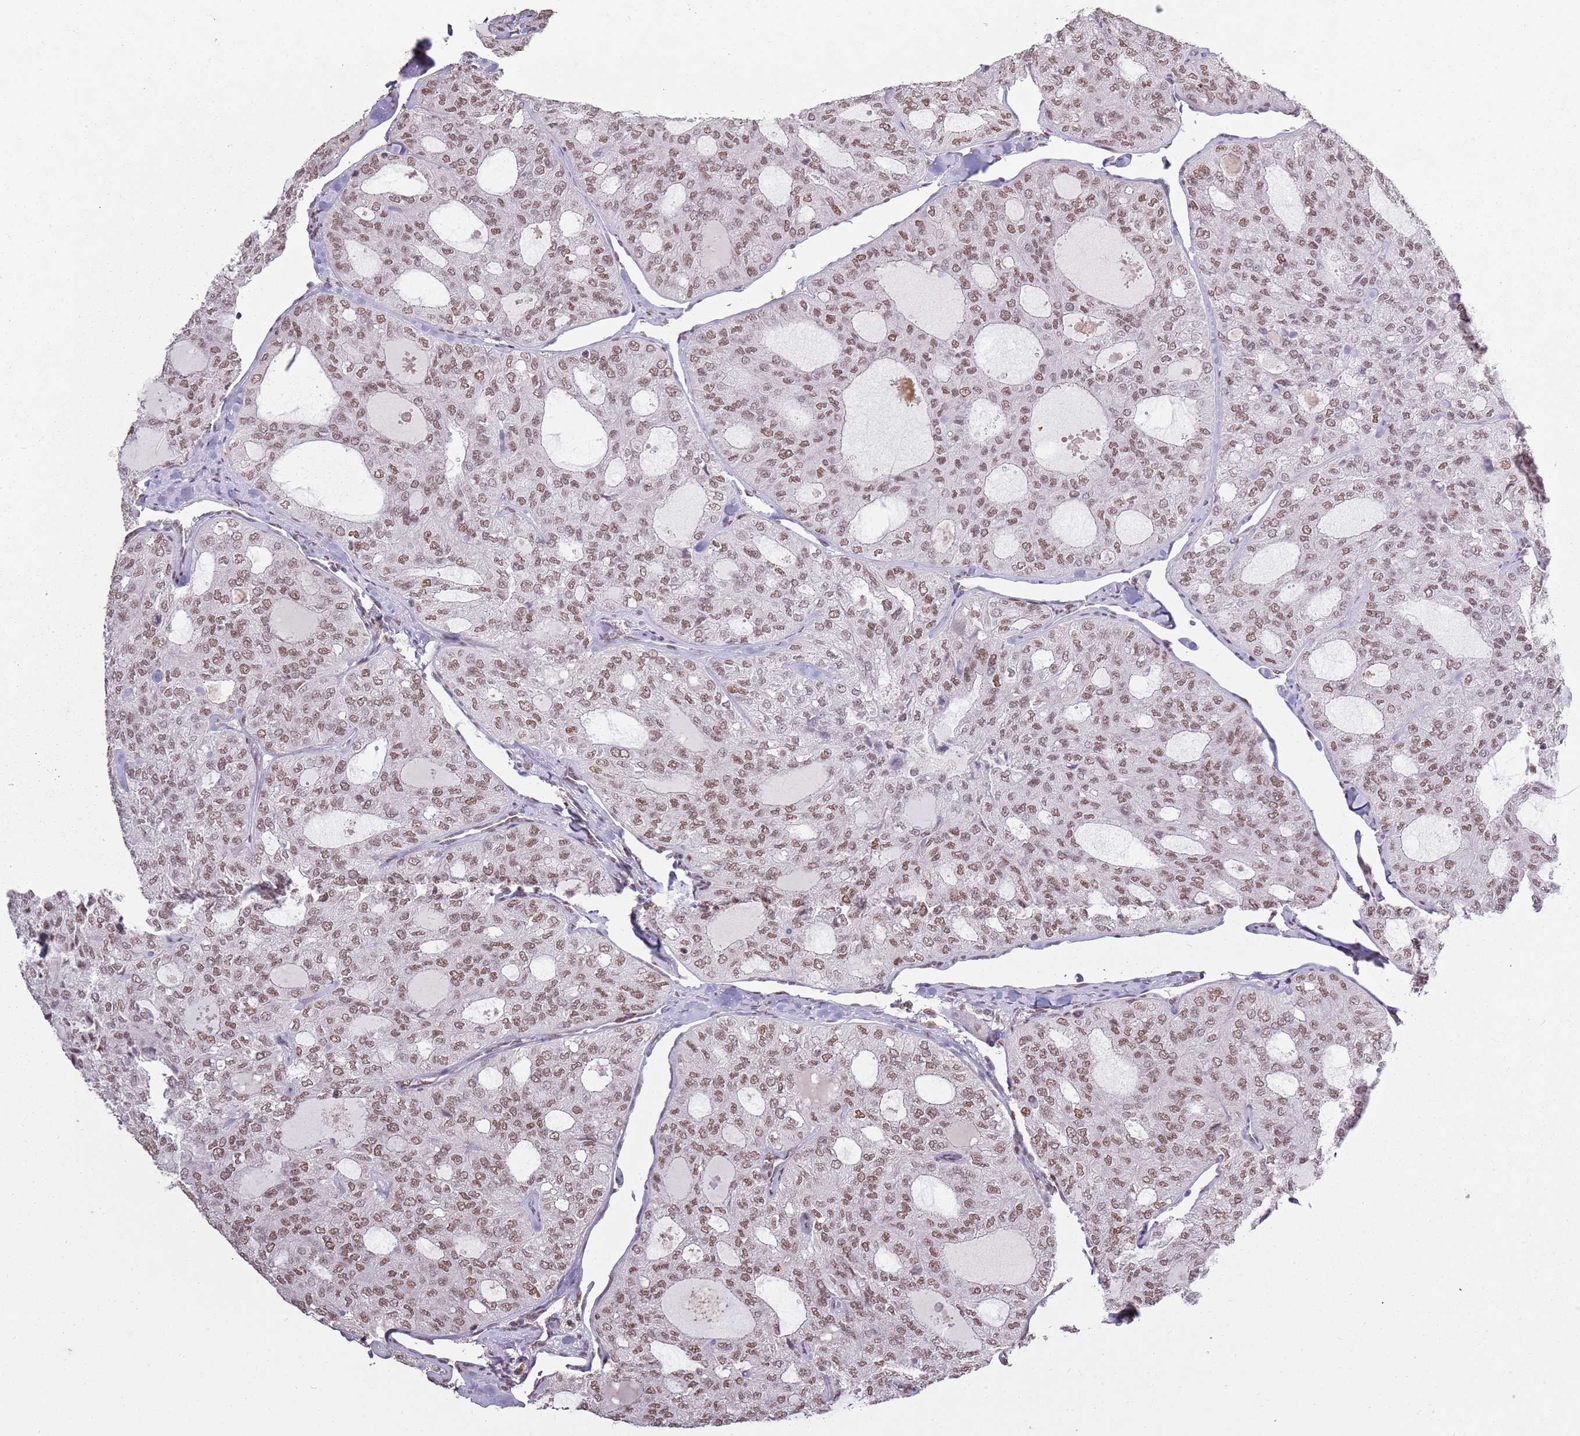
{"staining": {"intensity": "moderate", "quantity": ">75%", "location": "nuclear"}, "tissue": "thyroid cancer", "cell_type": "Tumor cells", "image_type": "cancer", "snomed": [{"axis": "morphology", "description": "Follicular adenoma carcinoma, NOS"}, {"axis": "topography", "description": "Thyroid gland"}], "caption": "Protein expression analysis of thyroid cancer (follicular adenoma carcinoma) demonstrates moderate nuclear expression in about >75% of tumor cells. (DAB IHC with brightfield microscopy, high magnification).", "gene": "ARL14EP", "patient": {"sex": "male", "age": 75}}